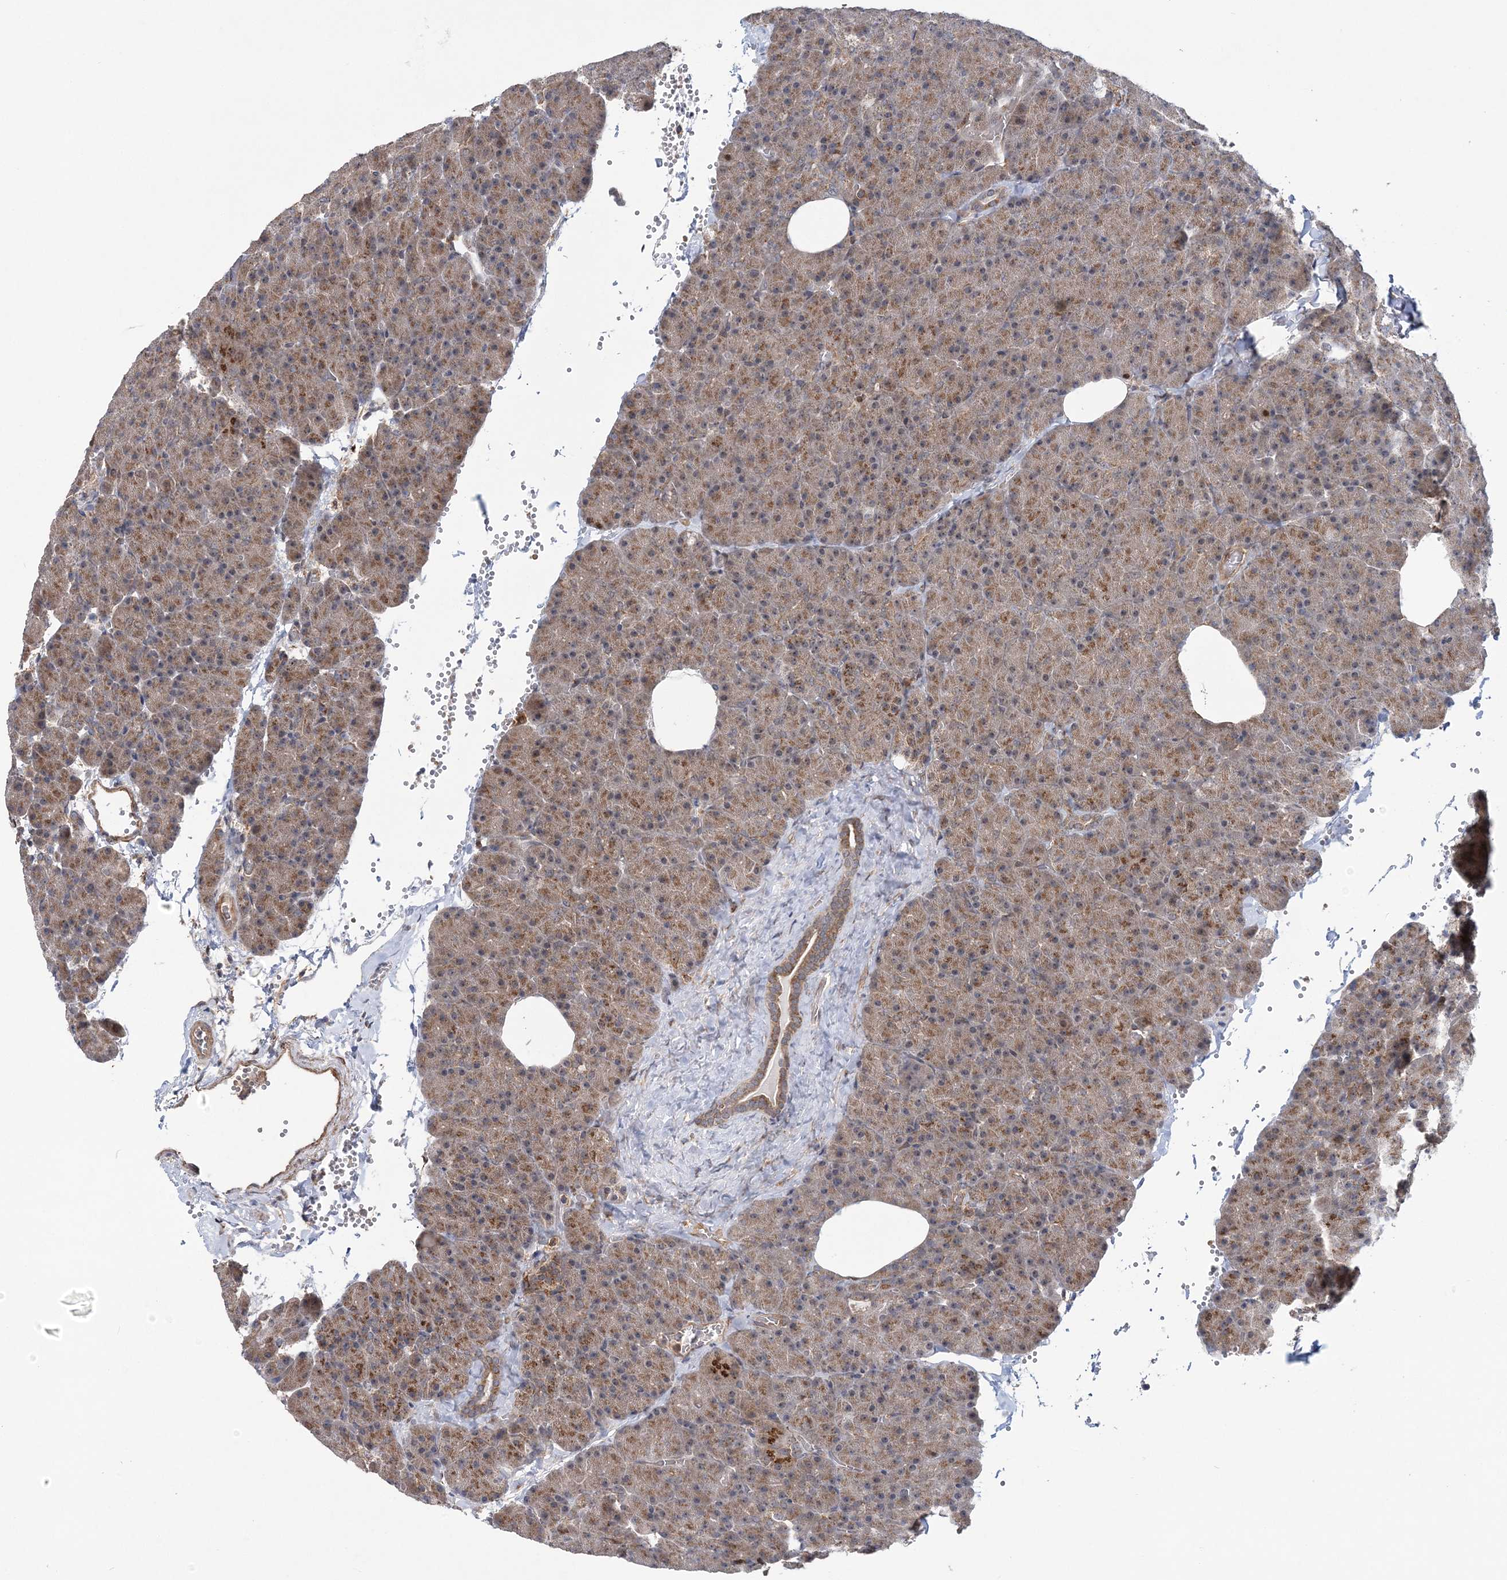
{"staining": {"intensity": "moderate", "quantity": ">75%", "location": "cytoplasmic/membranous"}, "tissue": "pancreas", "cell_type": "Exocrine glandular cells", "image_type": "normal", "snomed": [{"axis": "morphology", "description": "Normal tissue, NOS"}, {"axis": "morphology", "description": "Carcinoid, malignant, NOS"}, {"axis": "topography", "description": "Pancreas"}], "caption": "Pancreas stained with a brown dye shows moderate cytoplasmic/membranous positive positivity in about >75% of exocrine glandular cells.", "gene": "KIF4A", "patient": {"sex": "female", "age": 35}}